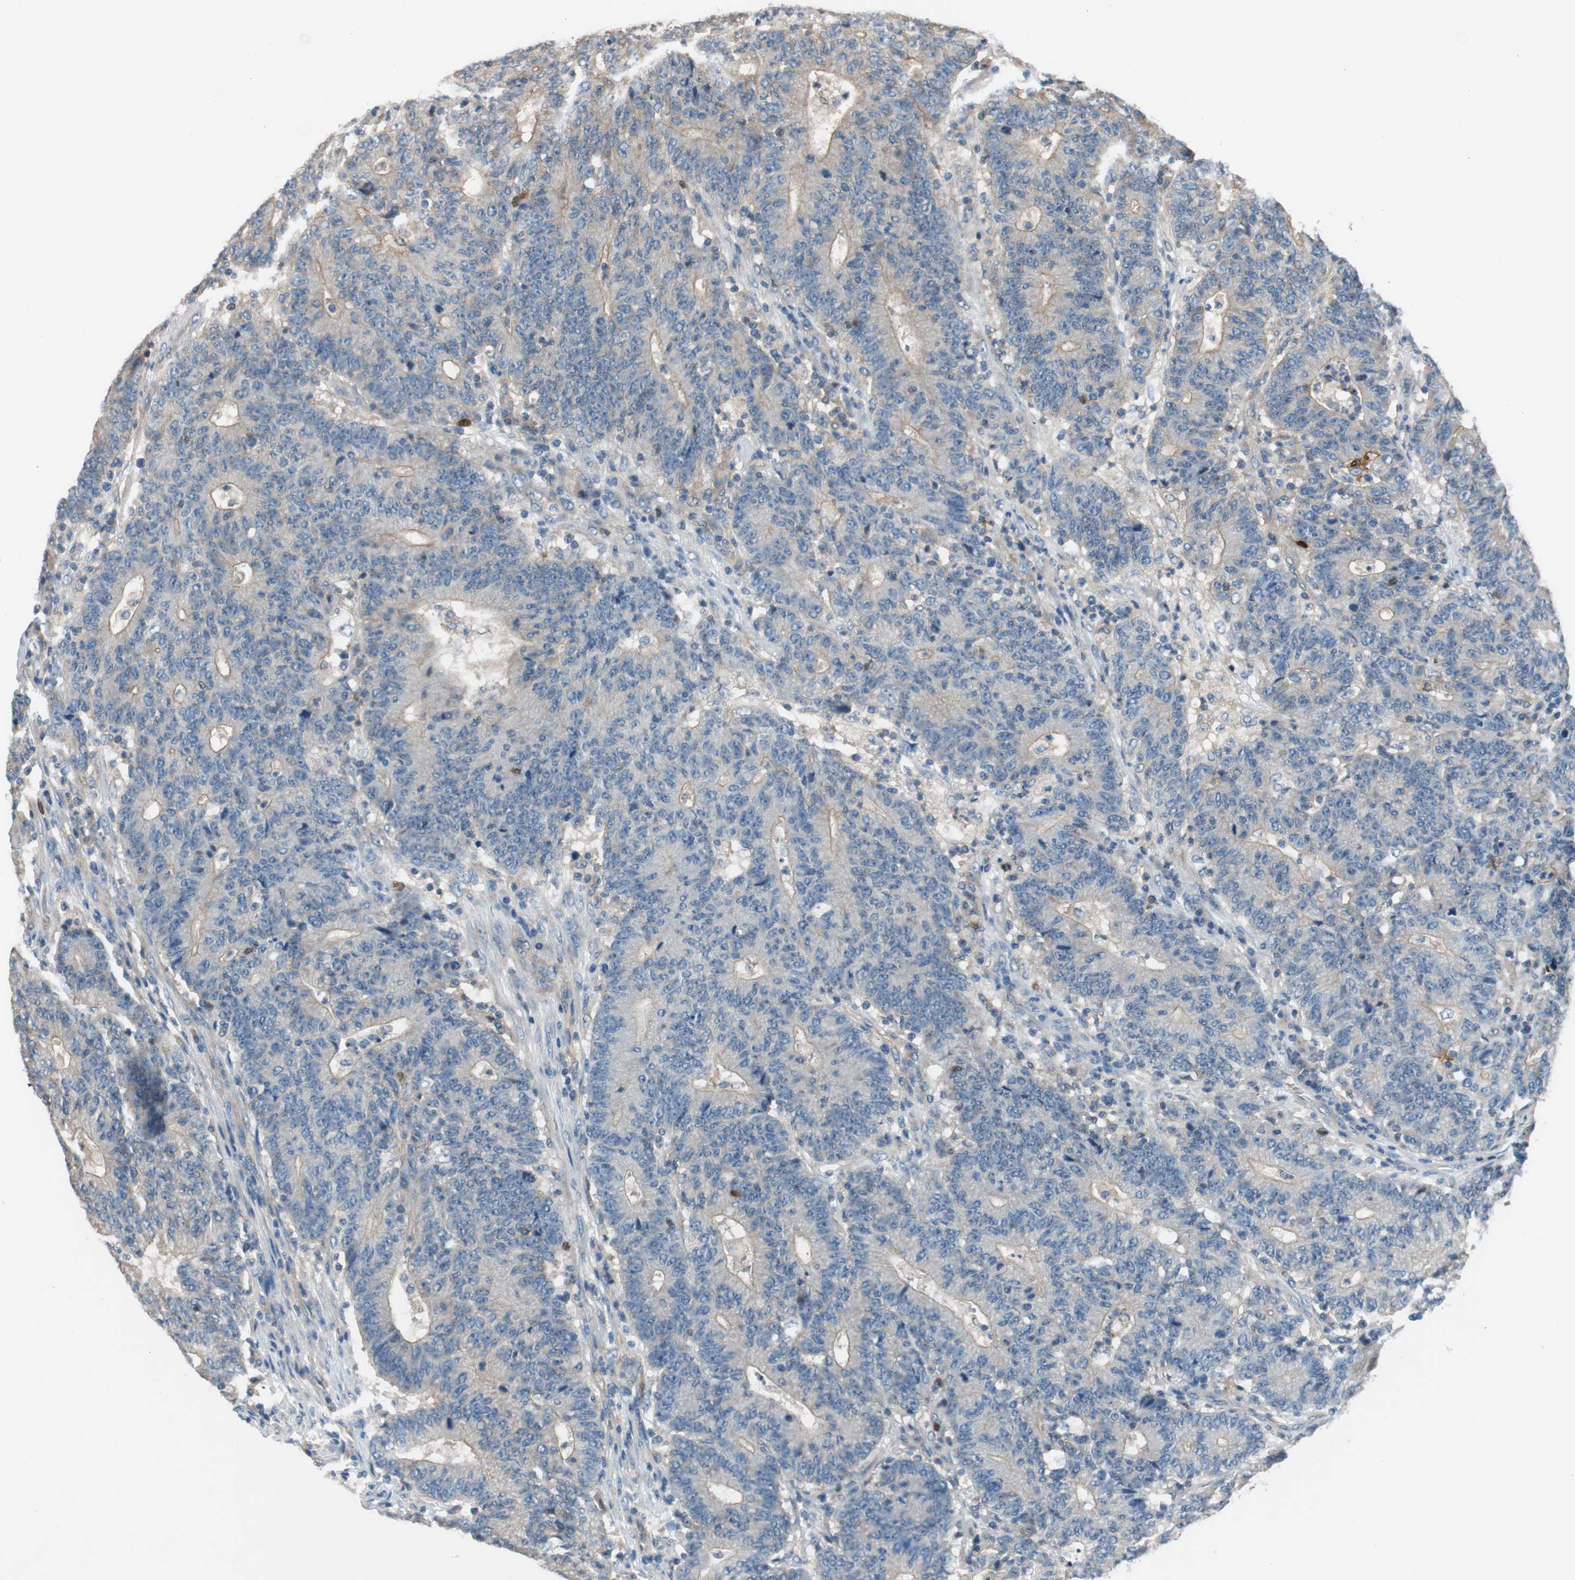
{"staining": {"intensity": "weak", "quantity": ">75%", "location": "cytoplasmic/membranous"}, "tissue": "colorectal cancer", "cell_type": "Tumor cells", "image_type": "cancer", "snomed": [{"axis": "morphology", "description": "Normal tissue, NOS"}, {"axis": "morphology", "description": "Adenocarcinoma, NOS"}, {"axis": "topography", "description": "Colon"}], "caption": "Immunohistochemical staining of human colorectal adenocarcinoma exhibits low levels of weak cytoplasmic/membranous staining in approximately >75% of tumor cells.", "gene": "CALML3", "patient": {"sex": "female", "age": 75}}